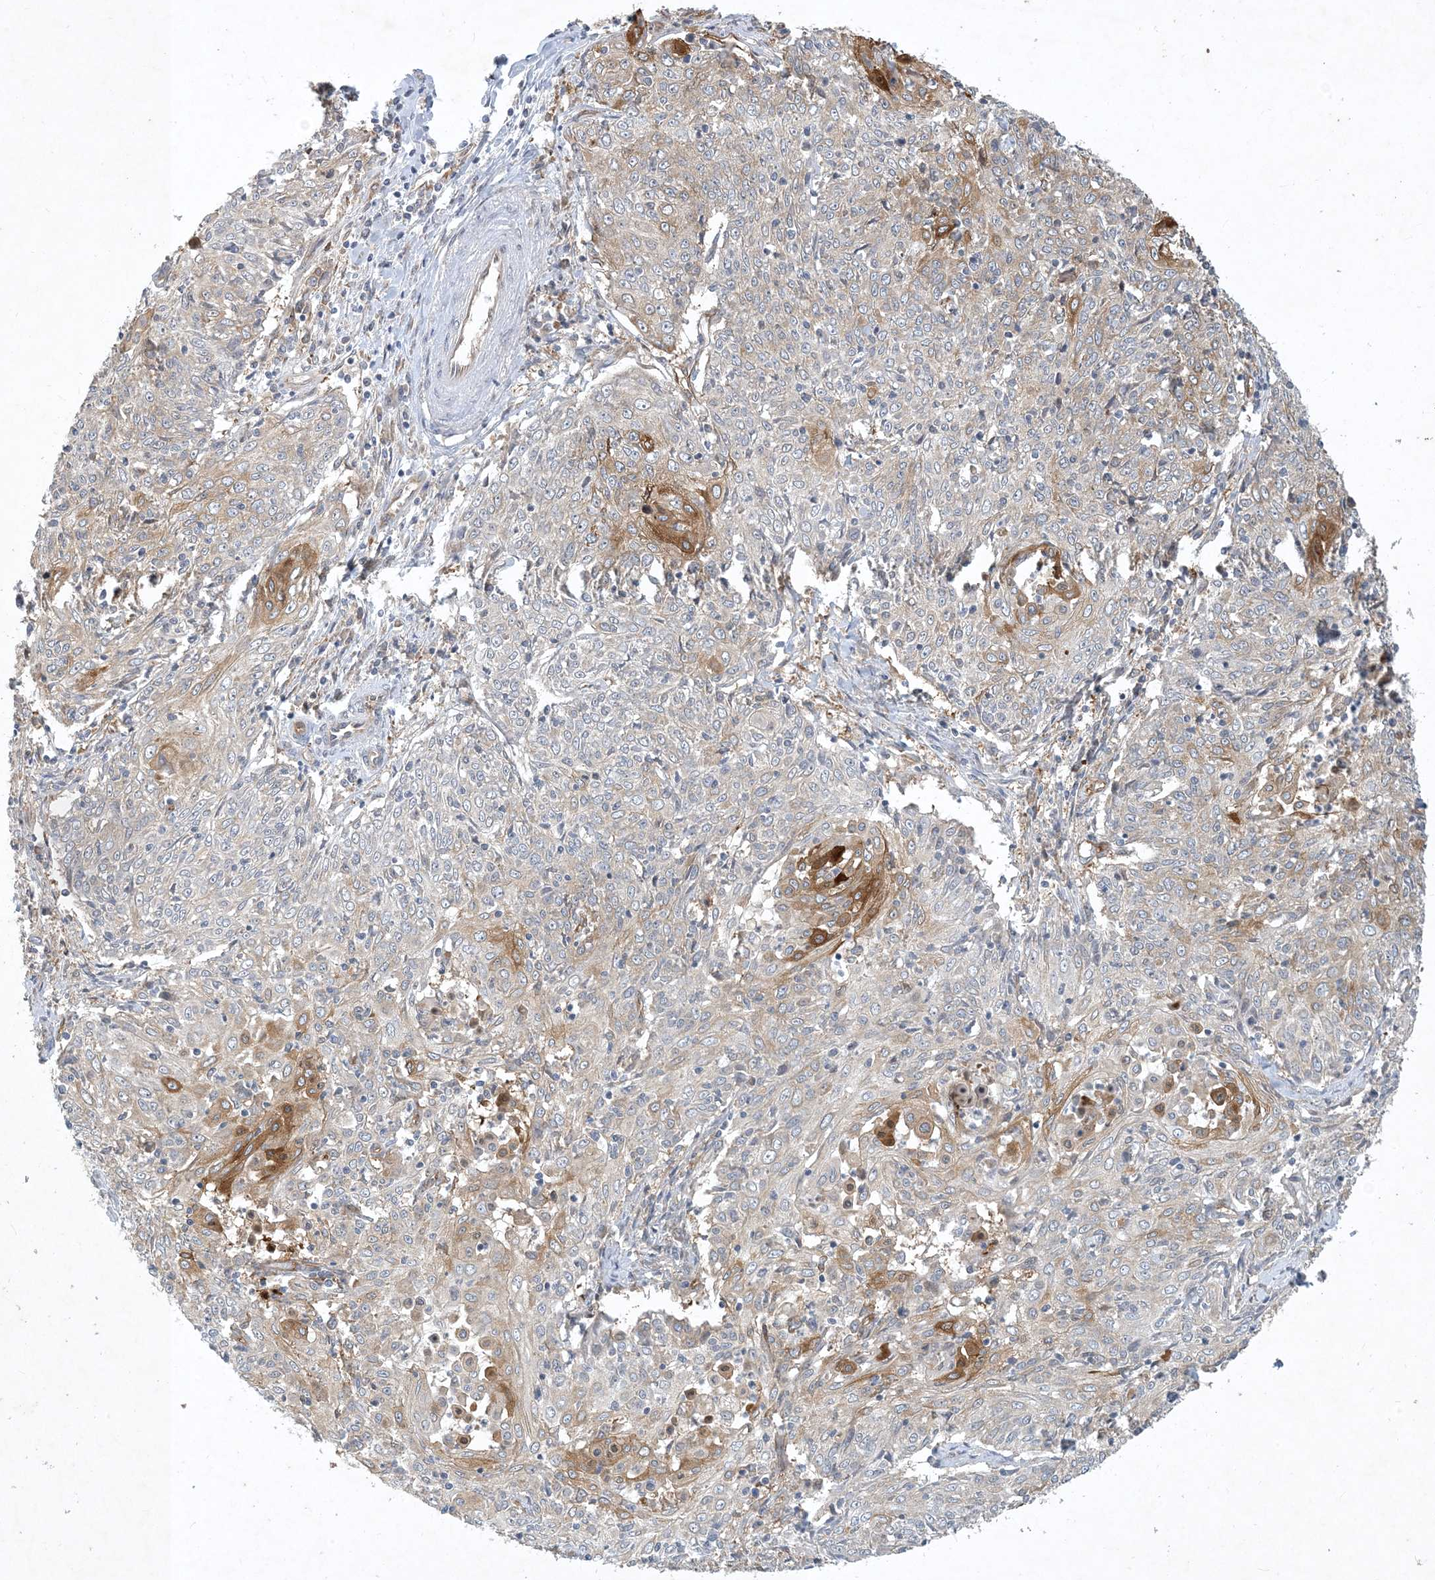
{"staining": {"intensity": "moderate", "quantity": "25%-75%", "location": "cytoplasmic/membranous"}, "tissue": "cervical cancer", "cell_type": "Tumor cells", "image_type": "cancer", "snomed": [{"axis": "morphology", "description": "Squamous cell carcinoma, NOS"}, {"axis": "topography", "description": "Cervix"}], "caption": "Immunohistochemistry (IHC) micrograph of neoplastic tissue: cervical cancer (squamous cell carcinoma) stained using immunohistochemistry demonstrates medium levels of moderate protein expression localized specifically in the cytoplasmic/membranous of tumor cells, appearing as a cytoplasmic/membranous brown color.", "gene": "CDS1", "patient": {"sex": "female", "age": 48}}